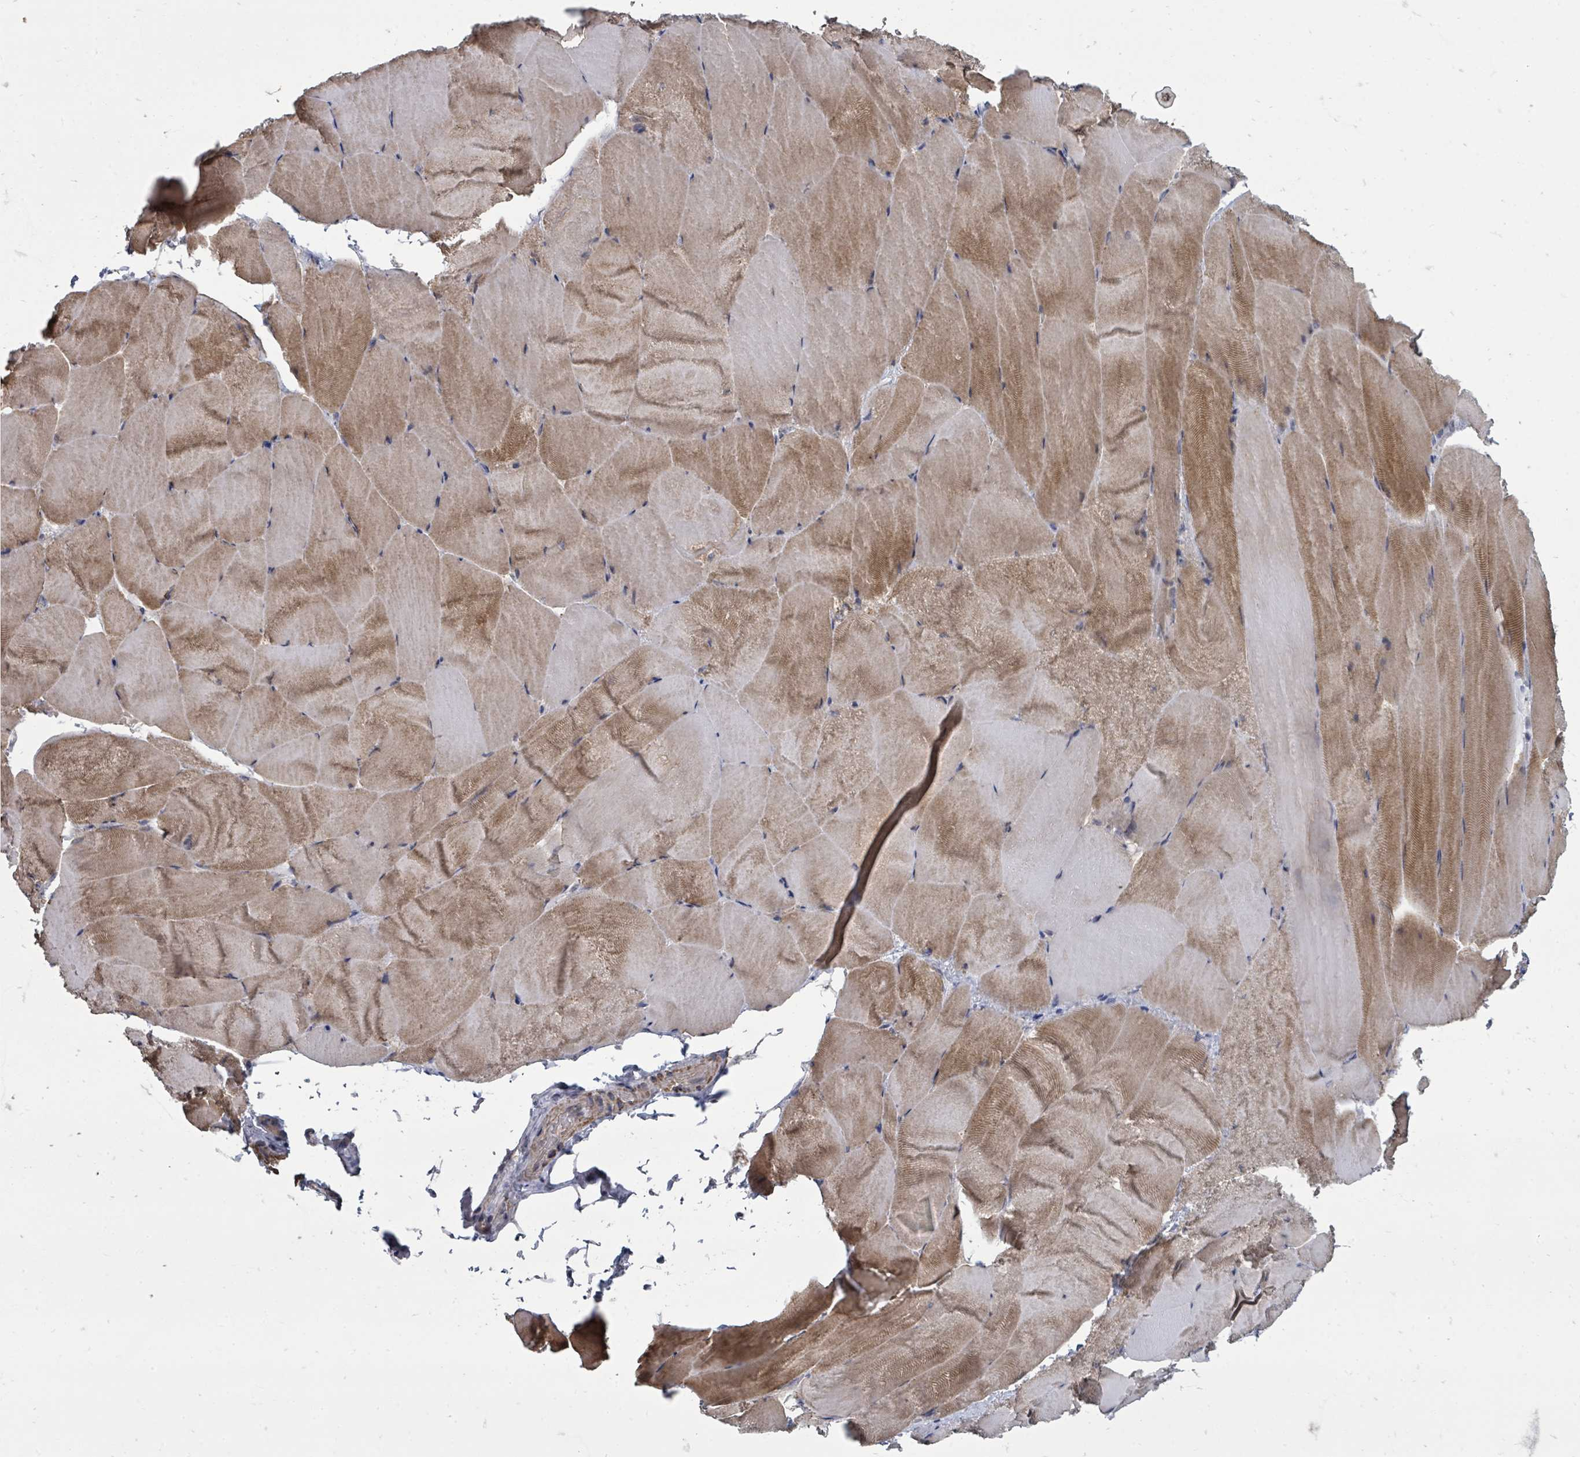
{"staining": {"intensity": "moderate", "quantity": "25%-75%", "location": "cytoplasmic/membranous"}, "tissue": "skeletal muscle", "cell_type": "Myocytes", "image_type": "normal", "snomed": [{"axis": "morphology", "description": "Normal tissue, NOS"}, {"axis": "topography", "description": "Skeletal muscle"}], "caption": "IHC (DAB) staining of benign skeletal muscle exhibits moderate cytoplasmic/membranous protein positivity in approximately 25%-75% of myocytes.", "gene": "MAGOHB", "patient": {"sex": "female", "age": 64}}